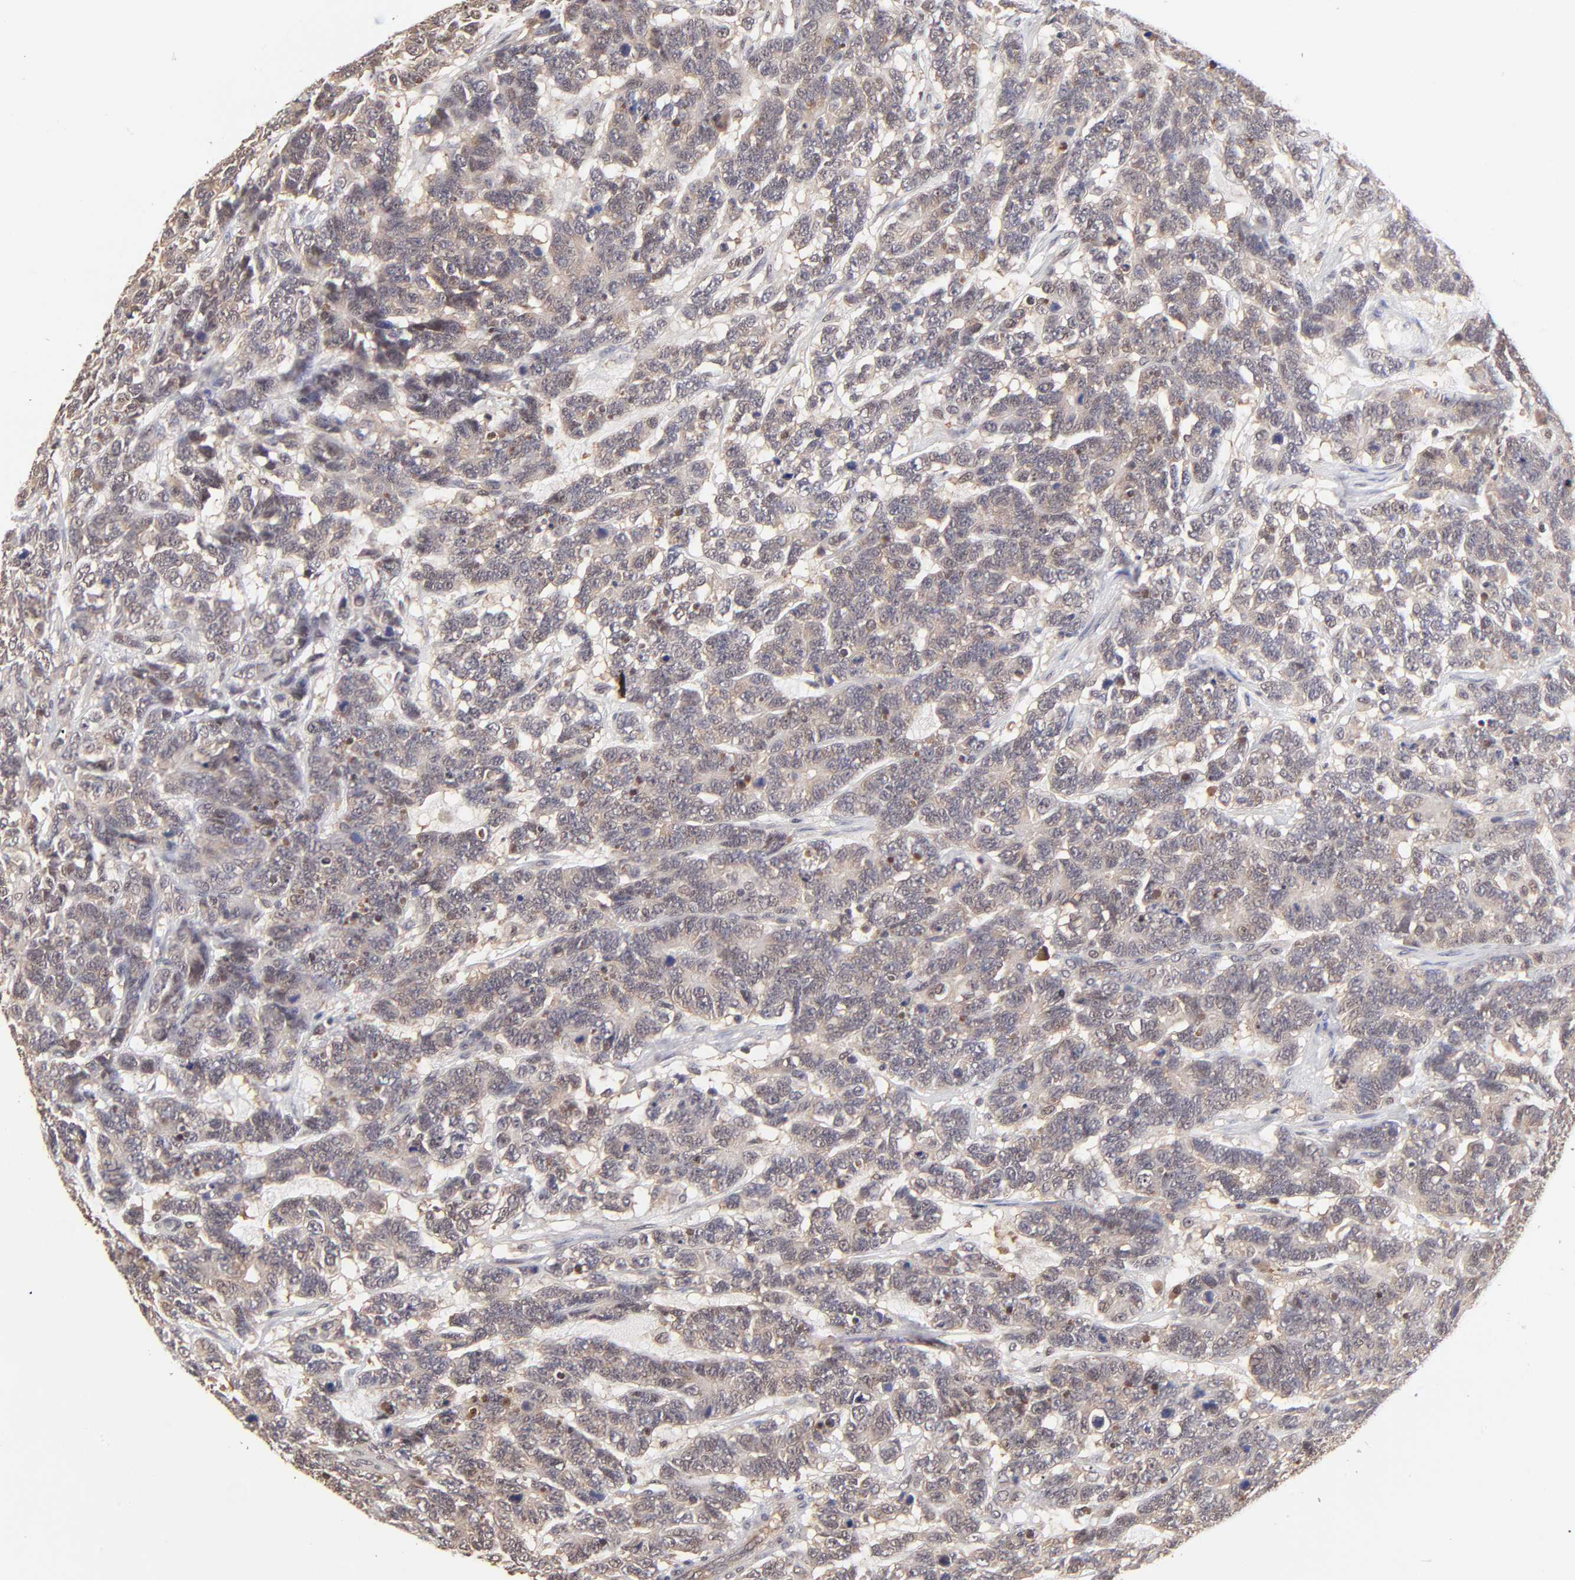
{"staining": {"intensity": "negative", "quantity": "none", "location": "none"}, "tissue": "testis cancer", "cell_type": "Tumor cells", "image_type": "cancer", "snomed": [{"axis": "morphology", "description": "Carcinoma, Embryonal, NOS"}, {"axis": "topography", "description": "Testis"}], "caption": "The histopathology image demonstrates no staining of tumor cells in testis cancer.", "gene": "PSMC4", "patient": {"sex": "male", "age": 26}}